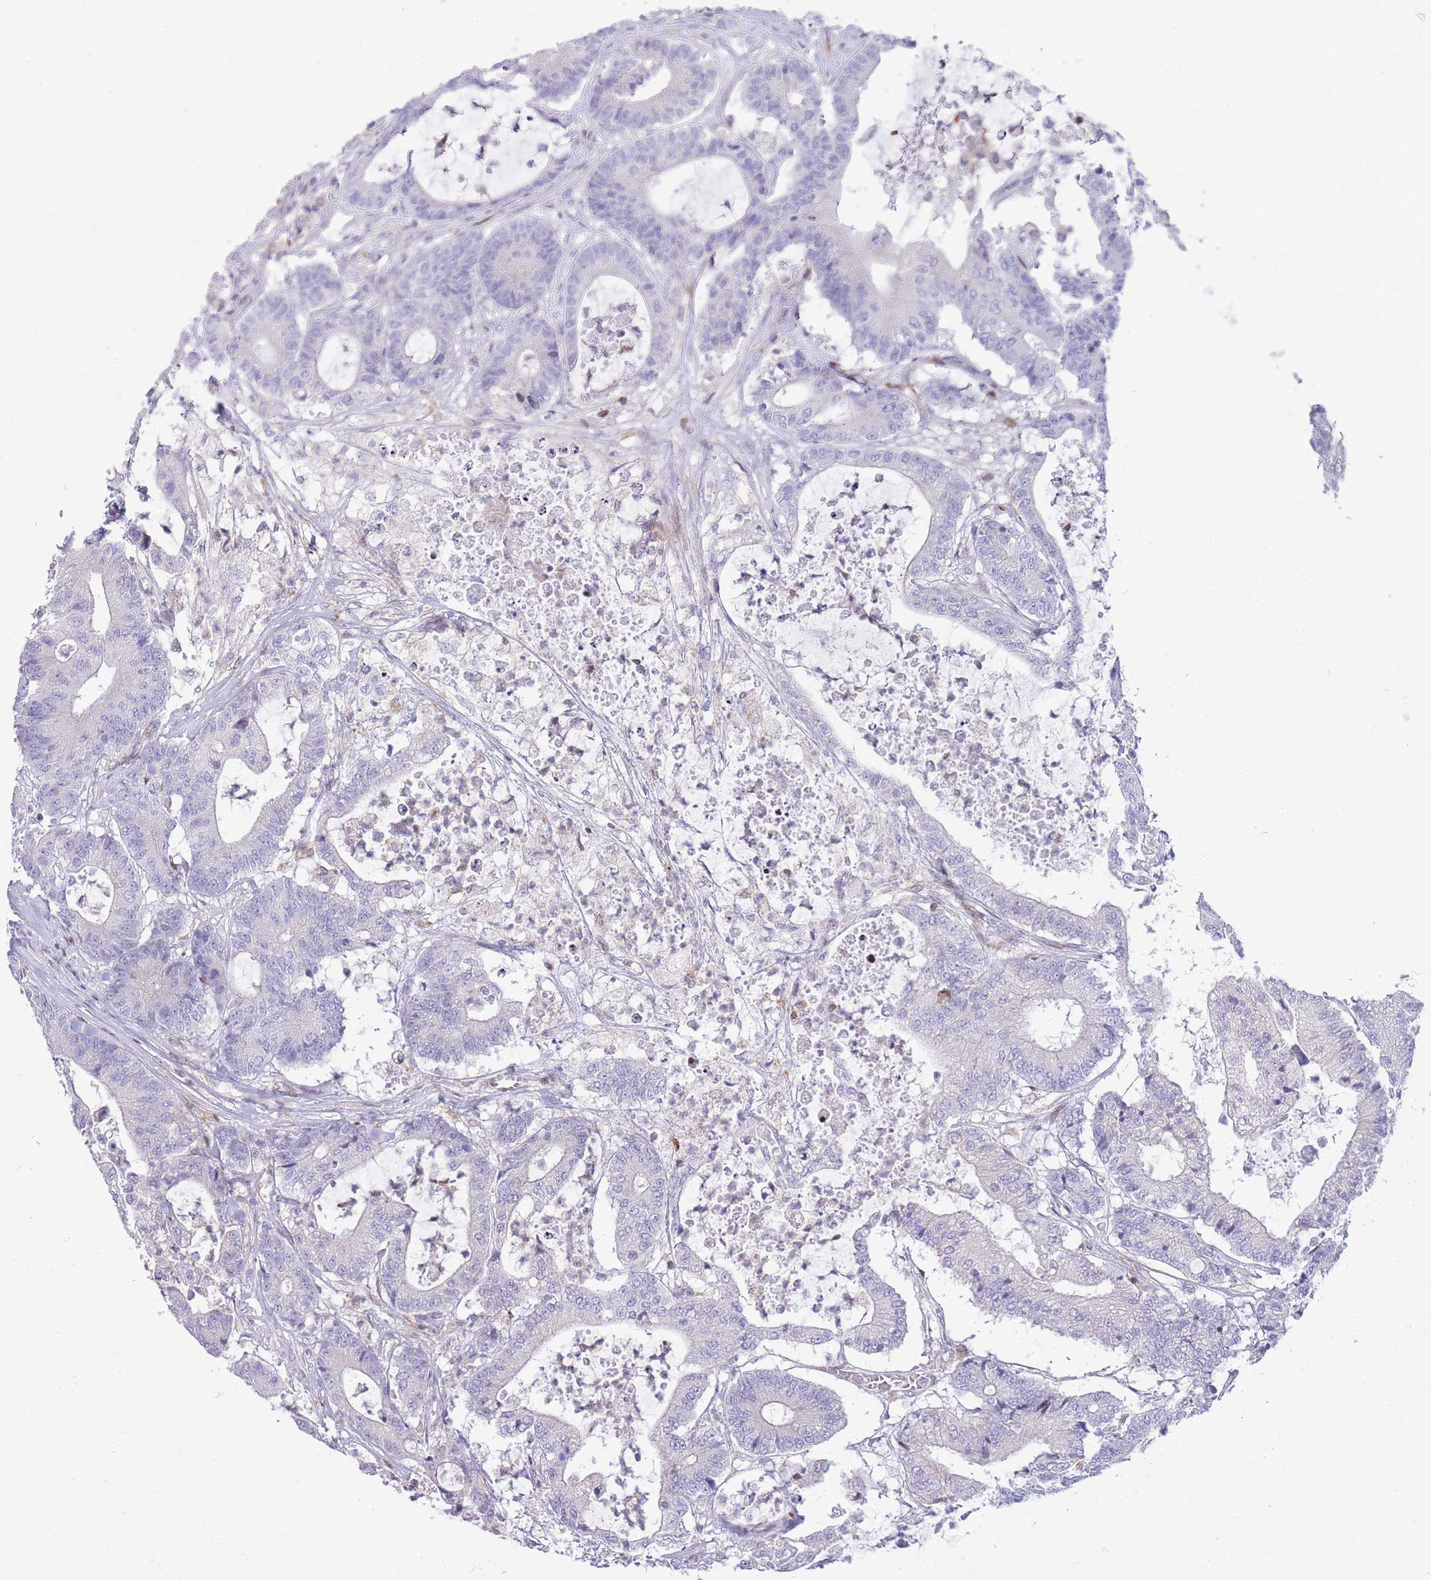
{"staining": {"intensity": "negative", "quantity": "none", "location": "none"}, "tissue": "colorectal cancer", "cell_type": "Tumor cells", "image_type": "cancer", "snomed": [{"axis": "morphology", "description": "Adenocarcinoma, NOS"}, {"axis": "topography", "description": "Colon"}], "caption": "This image is of colorectal cancer (adenocarcinoma) stained with immunohistochemistry to label a protein in brown with the nuclei are counter-stained blue. There is no expression in tumor cells. The staining is performed using DAB (3,3'-diaminobenzidine) brown chromogen with nuclei counter-stained in using hematoxylin.", "gene": "ANO8", "patient": {"sex": "female", "age": 84}}